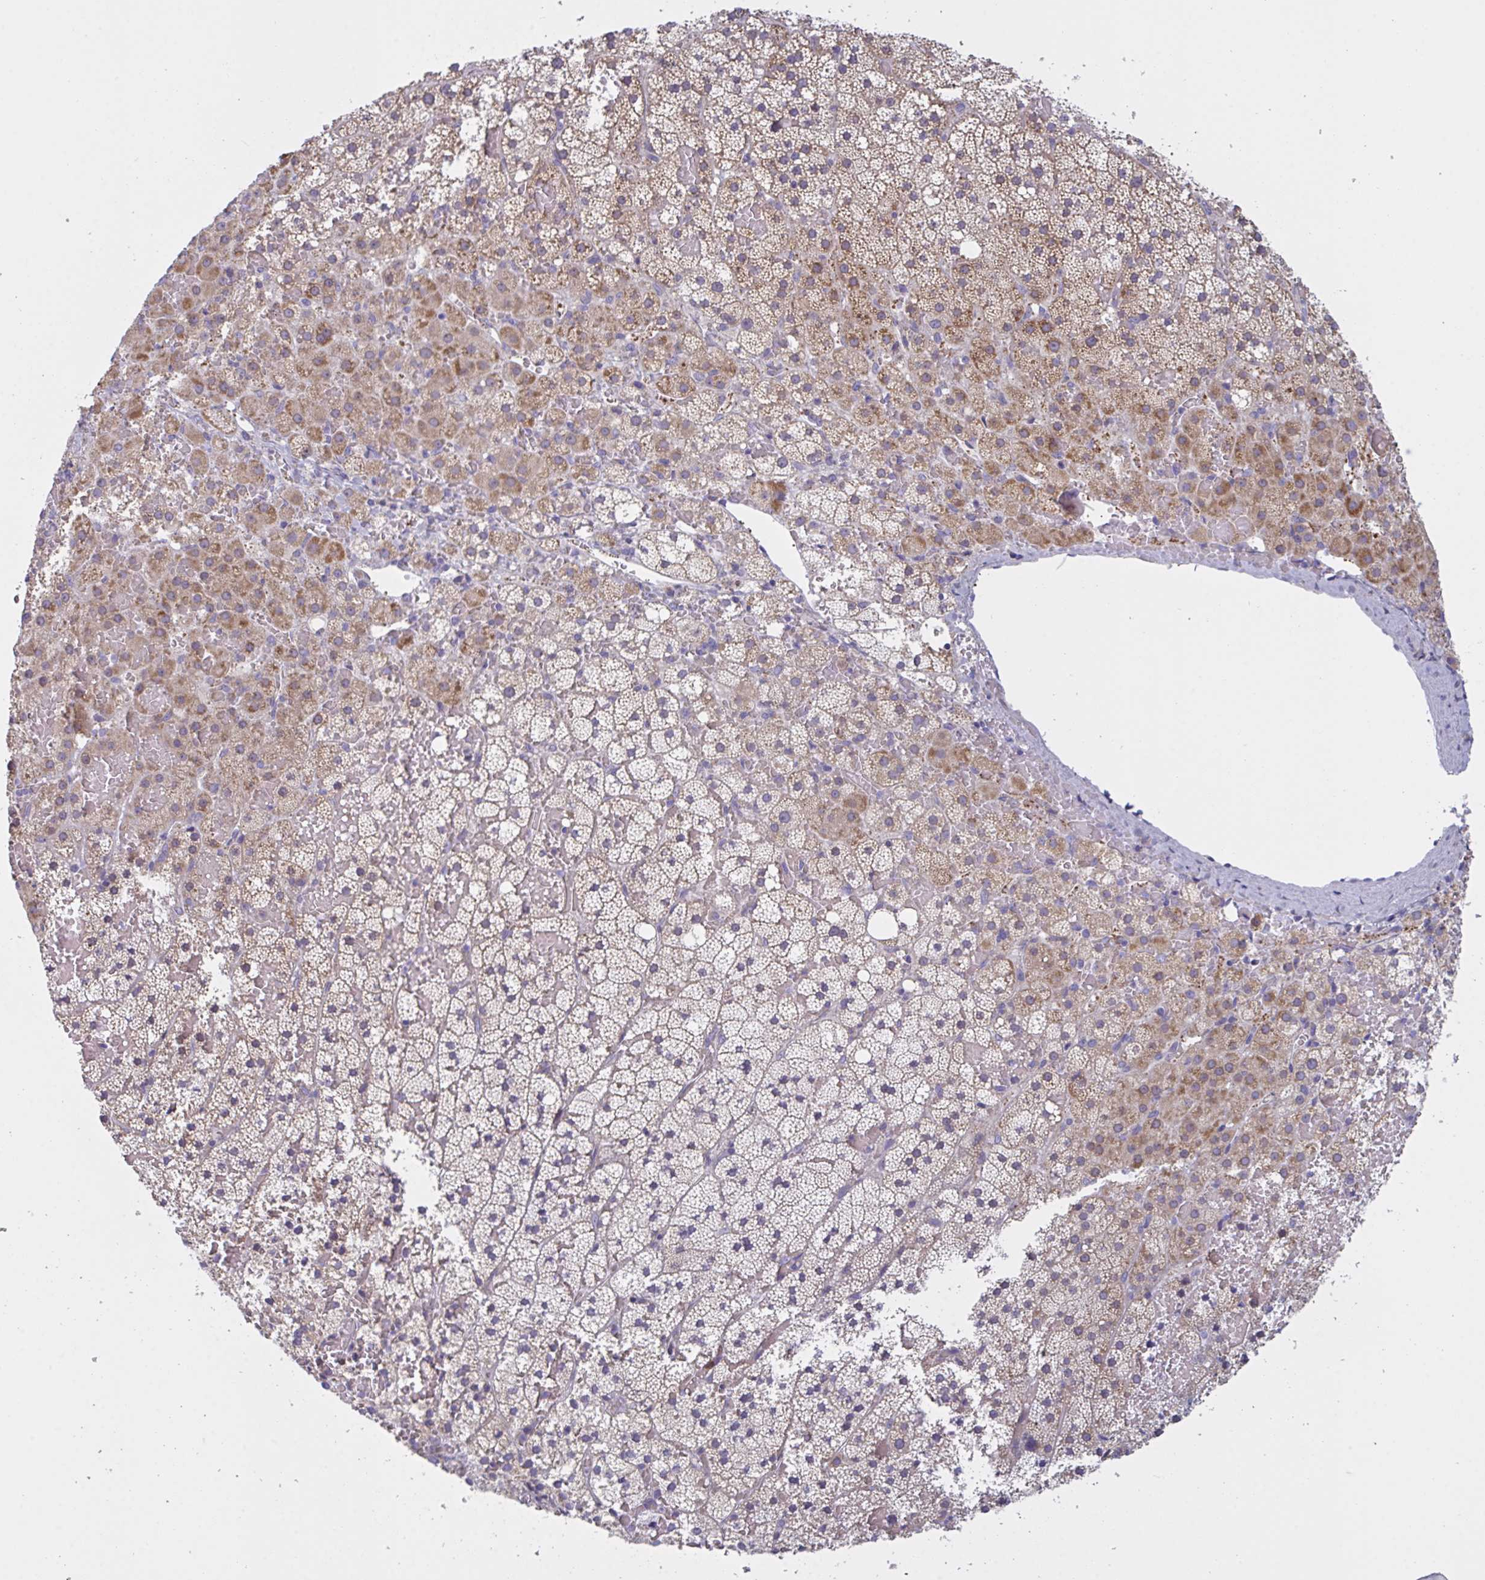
{"staining": {"intensity": "moderate", "quantity": "25%-75%", "location": "cytoplasmic/membranous"}, "tissue": "adrenal gland", "cell_type": "Glandular cells", "image_type": "normal", "snomed": [{"axis": "morphology", "description": "Normal tissue, NOS"}, {"axis": "topography", "description": "Adrenal gland"}], "caption": "High-magnification brightfield microscopy of benign adrenal gland stained with DAB (3,3'-diaminobenzidine) (brown) and counterstained with hematoxylin (blue). glandular cells exhibit moderate cytoplasmic/membranous positivity is present in approximately25%-75% of cells.", "gene": "MRPS2", "patient": {"sex": "male", "age": 53}}